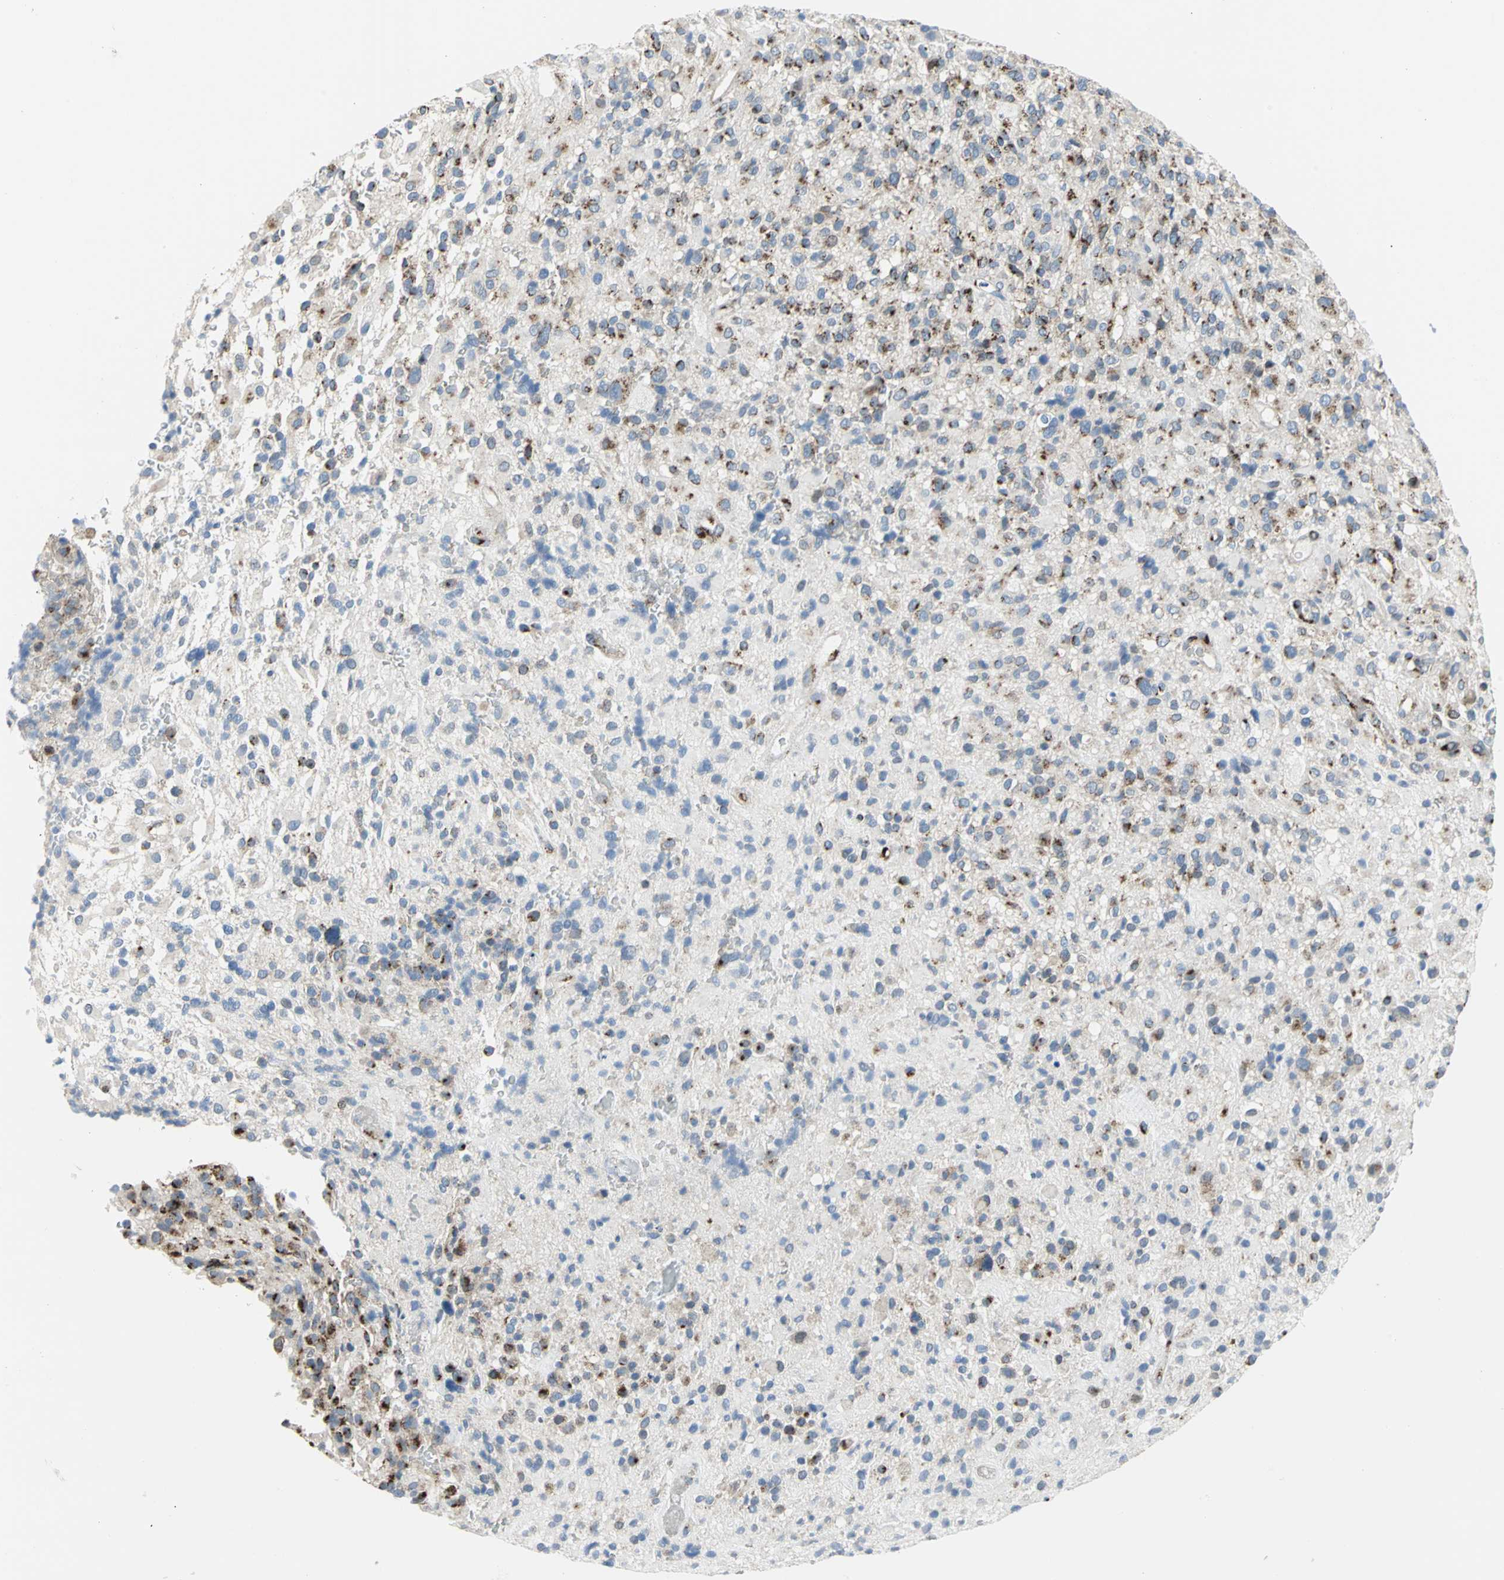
{"staining": {"intensity": "strong", "quantity": "<25%", "location": "cytoplasmic/membranous"}, "tissue": "glioma", "cell_type": "Tumor cells", "image_type": "cancer", "snomed": [{"axis": "morphology", "description": "Glioma, malignant, High grade"}, {"axis": "topography", "description": "Brain"}], "caption": "Immunohistochemistry (IHC) histopathology image of neoplastic tissue: human high-grade glioma (malignant) stained using immunohistochemistry (IHC) demonstrates medium levels of strong protein expression localized specifically in the cytoplasmic/membranous of tumor cells, appearing as a cytoplasmic/membranous brown color.", "gene": "GPR3", "patient": {"sex": "male", "age": 71}}